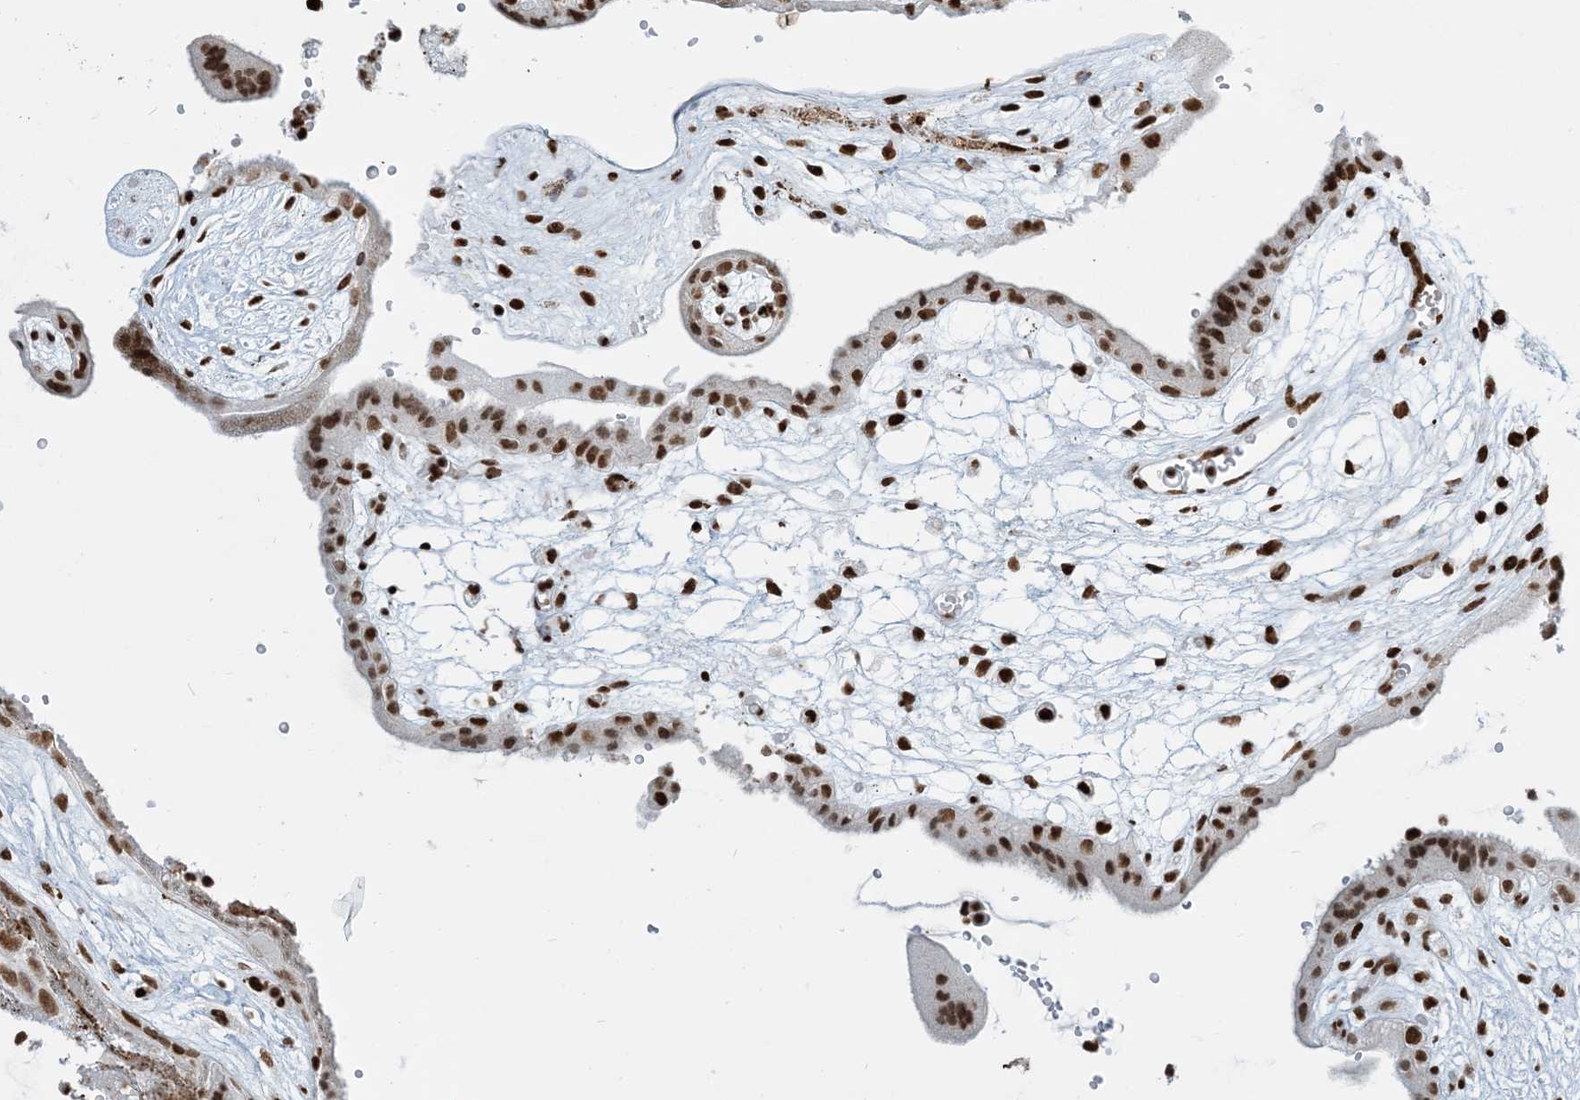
{"staining": {"intensity": "moderate", "quantity": ">75%", "location": "nuclear"}, "tissue": "placenta", "cell_type": "Decidual cells", "image_type": "normal", "snomed": [{"axis": "morphology", "description": "Normal tissue, NOS"}, {"axis": "topography", "description": "Placenta"}], "caption": "DAB (3,3'-diaminobenzidine) immunohistochemical staining of normal human placenta displays moderate nuclear protein staining in about >75% of decidual cells.", "gene": "H3", "patient": {"sex": "female", "age": 18}}